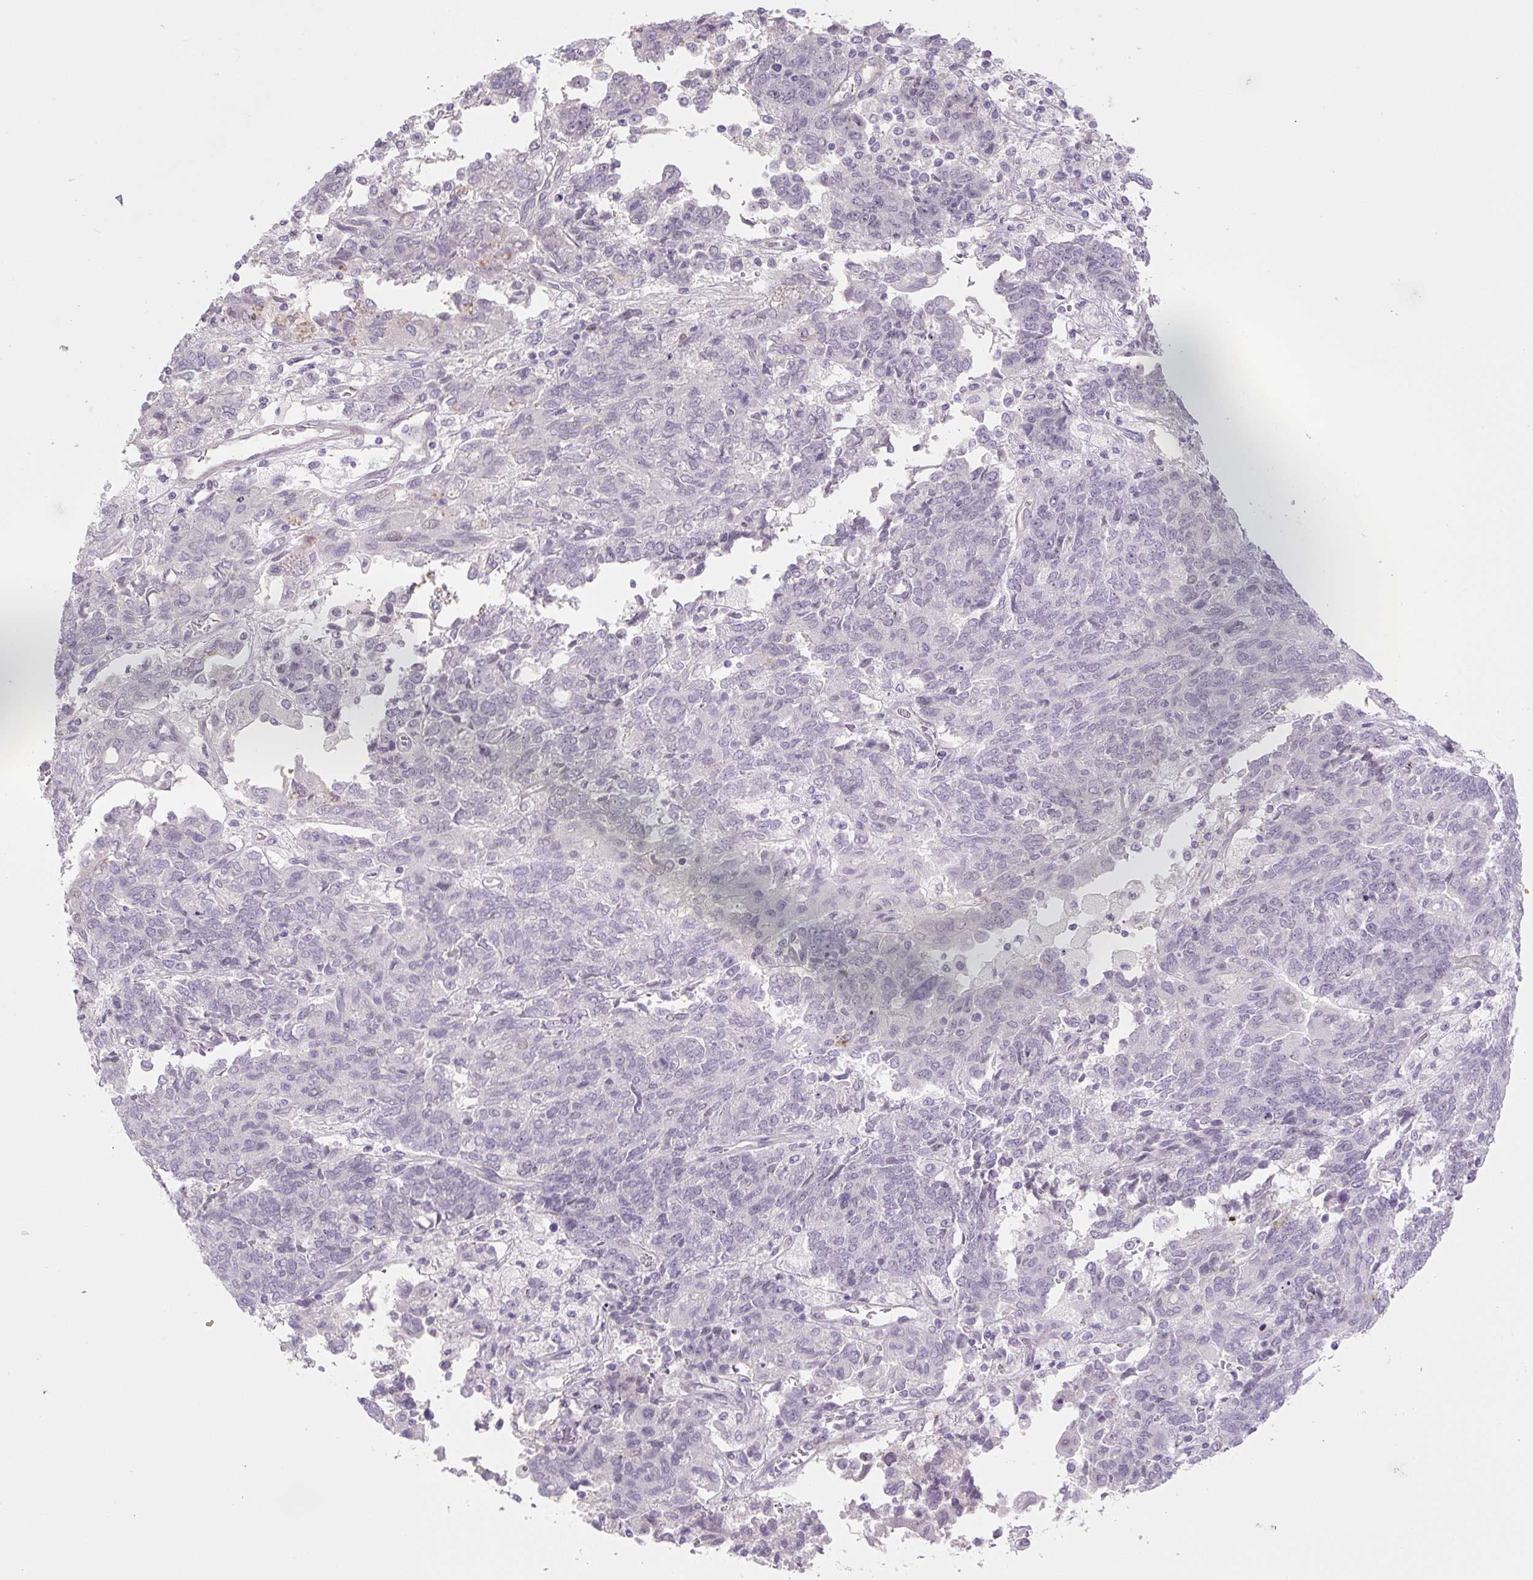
{"staining": {"intensity": "negative", "quantity": "none", "location": "none"}, "tissue": "endometrial cancer", "cell_type": "Tumor cells", "image_type": "cancer", "snomed": [{"axis": "morphology", "description": "Adenocarcinoma, NOS"}, {"axis": "topography", "description": "Endometrium"}], "caption": "DAB (3,3'-diaminobenzidine) immunohistochemical staining of human endometrial adenocarcinoma shows no significant staining in tumor cells. (Brightfield microscopy of DAB (3,3'-diaminobenzidine) immunohistochemistry (IHC) at high magnification).", "gene": "PRM1", "patient": {"sex": "female", "age": 80}}